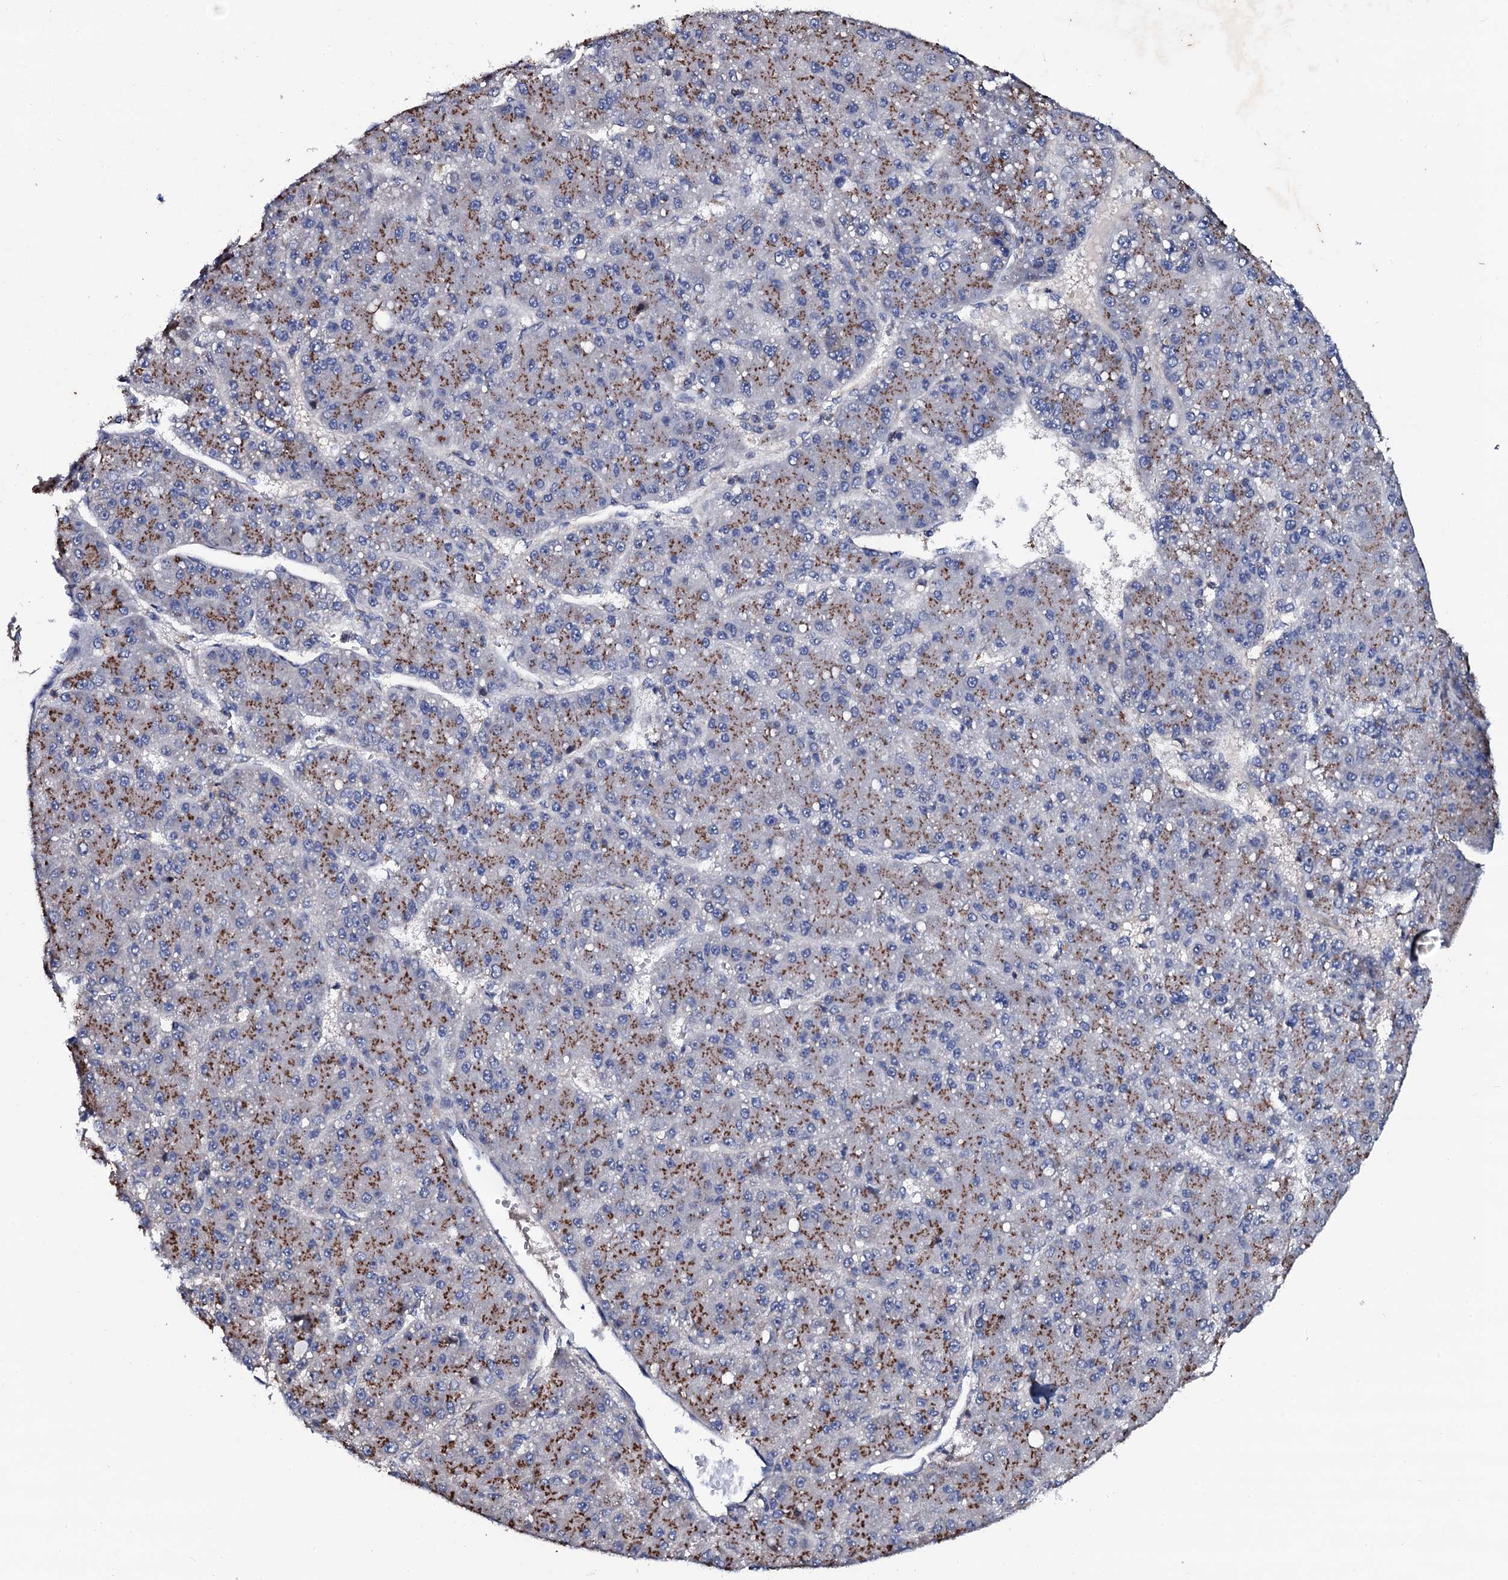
{"staining": {"intensity": "moderate", "quantity": ">75%", "location": "cytoplasmic/membranous"}, "tissue": "liver cancer", "cell_type": "Tumor cells", "image_type": "cancer", "snomed": [{"axis": "morphology", "description": "Carcinoma, Hepatocellular, NOS"}, {"axis": "topography", "description": "Liver"}], "caption": "Protein analysis of liver cancer tissue exhibits moderate cytoplasmic/membranous staining in about >75% of tumor cells.", "gene": "PLET1", "patient": {"sex": "male", "age": 67}}